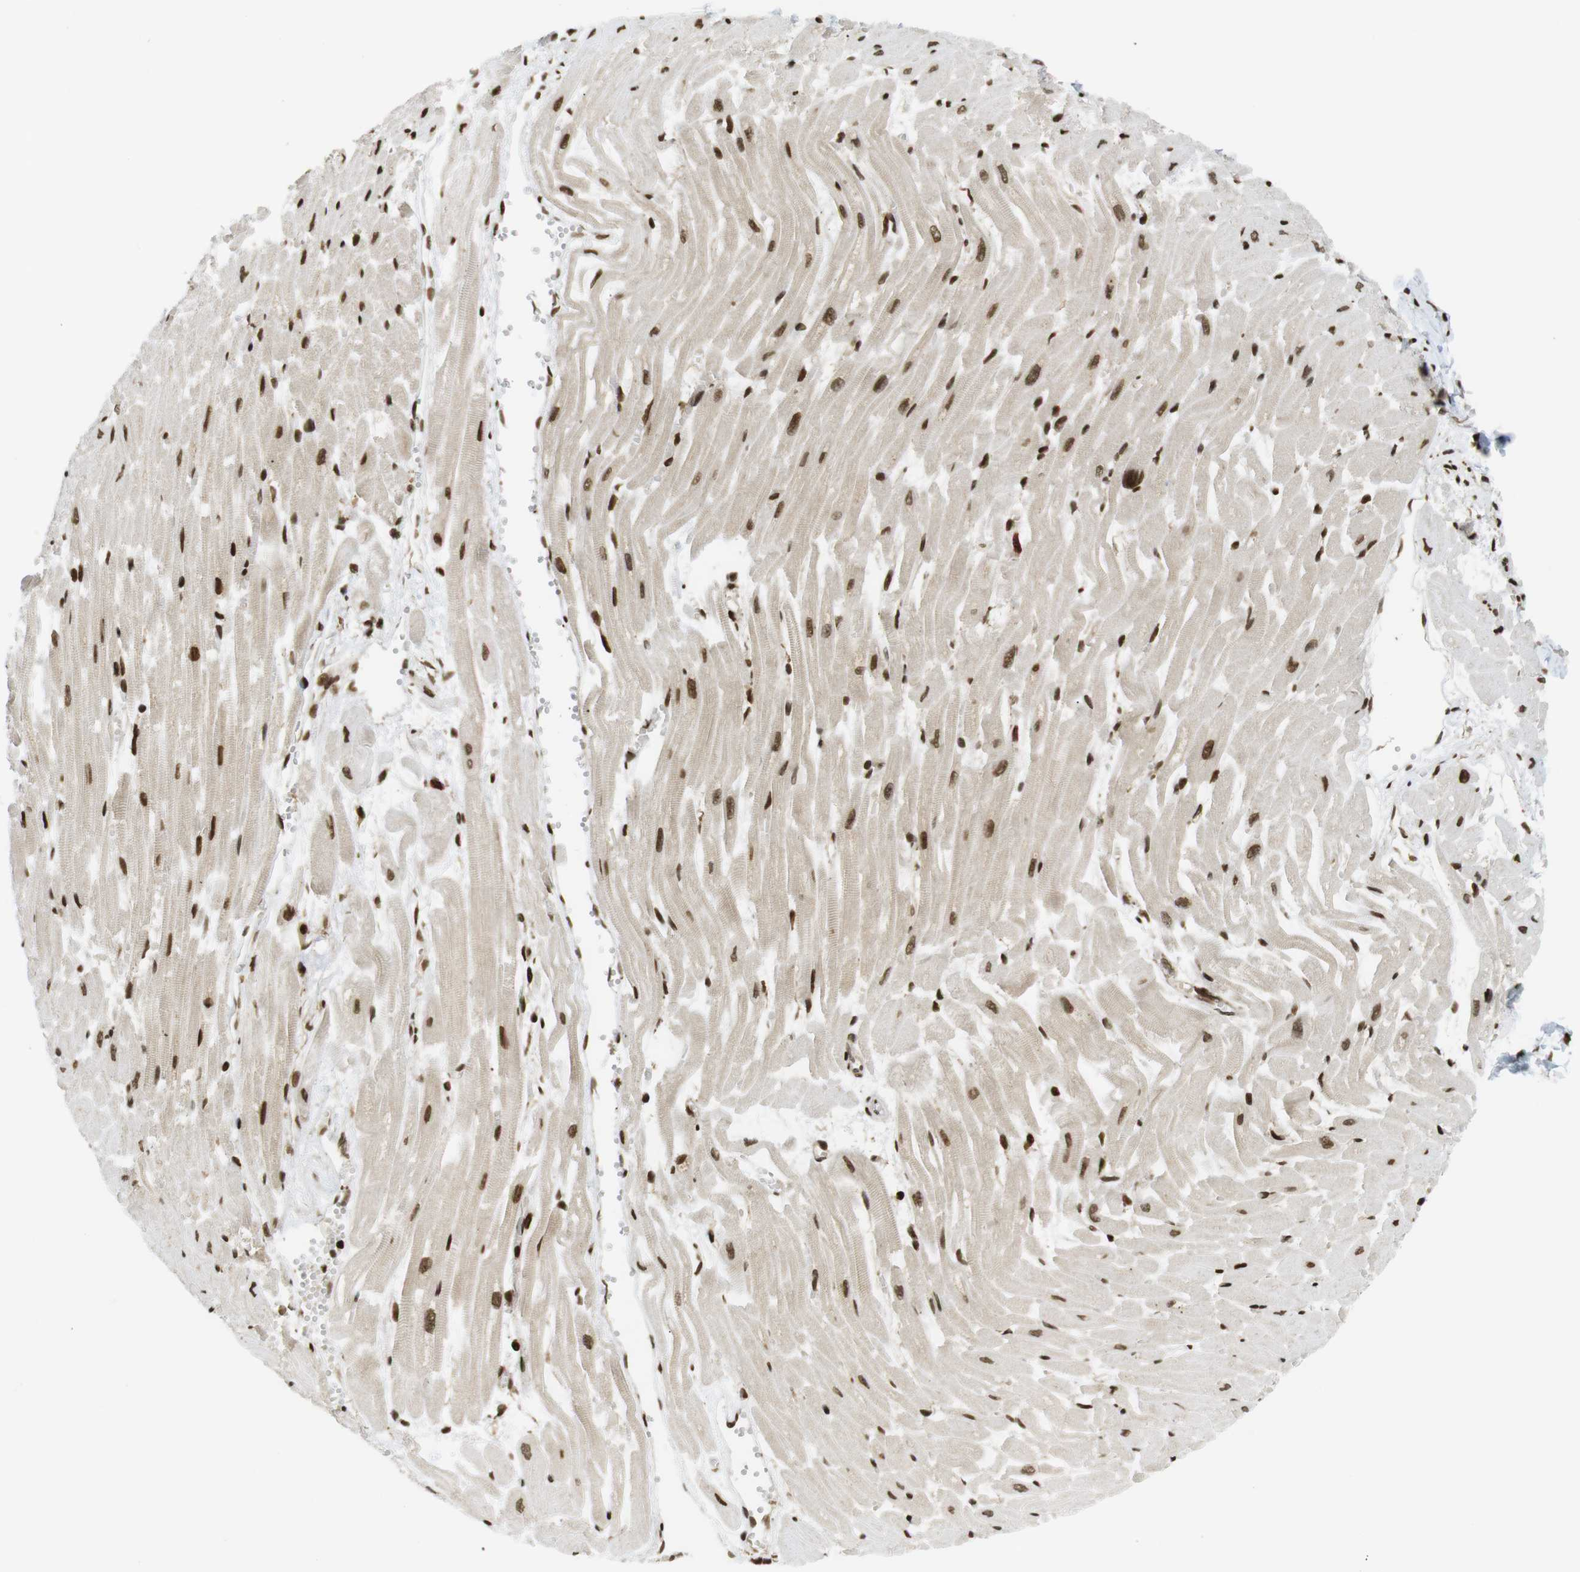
{"staining": {"intensity": "moderate", "quantity": ">75%", "location": "nuclear"}, "tissue": "heart muscle", "cell_type": "Cardiomyocytes", "image_type": "normal", "snomed": [{"axis": "morphology", "description": "Normal tissue, NOS"}, {"axis": "topography", "description": "Heart"}], "caption": "Moderate nuclear staining for a protein is identified in about >75% of cardiomyocytes of unremarkable heart muscle using immunohistochemistry.", "gene": "RUVBL2", "patient": {"sex": "female", "age": 19}}